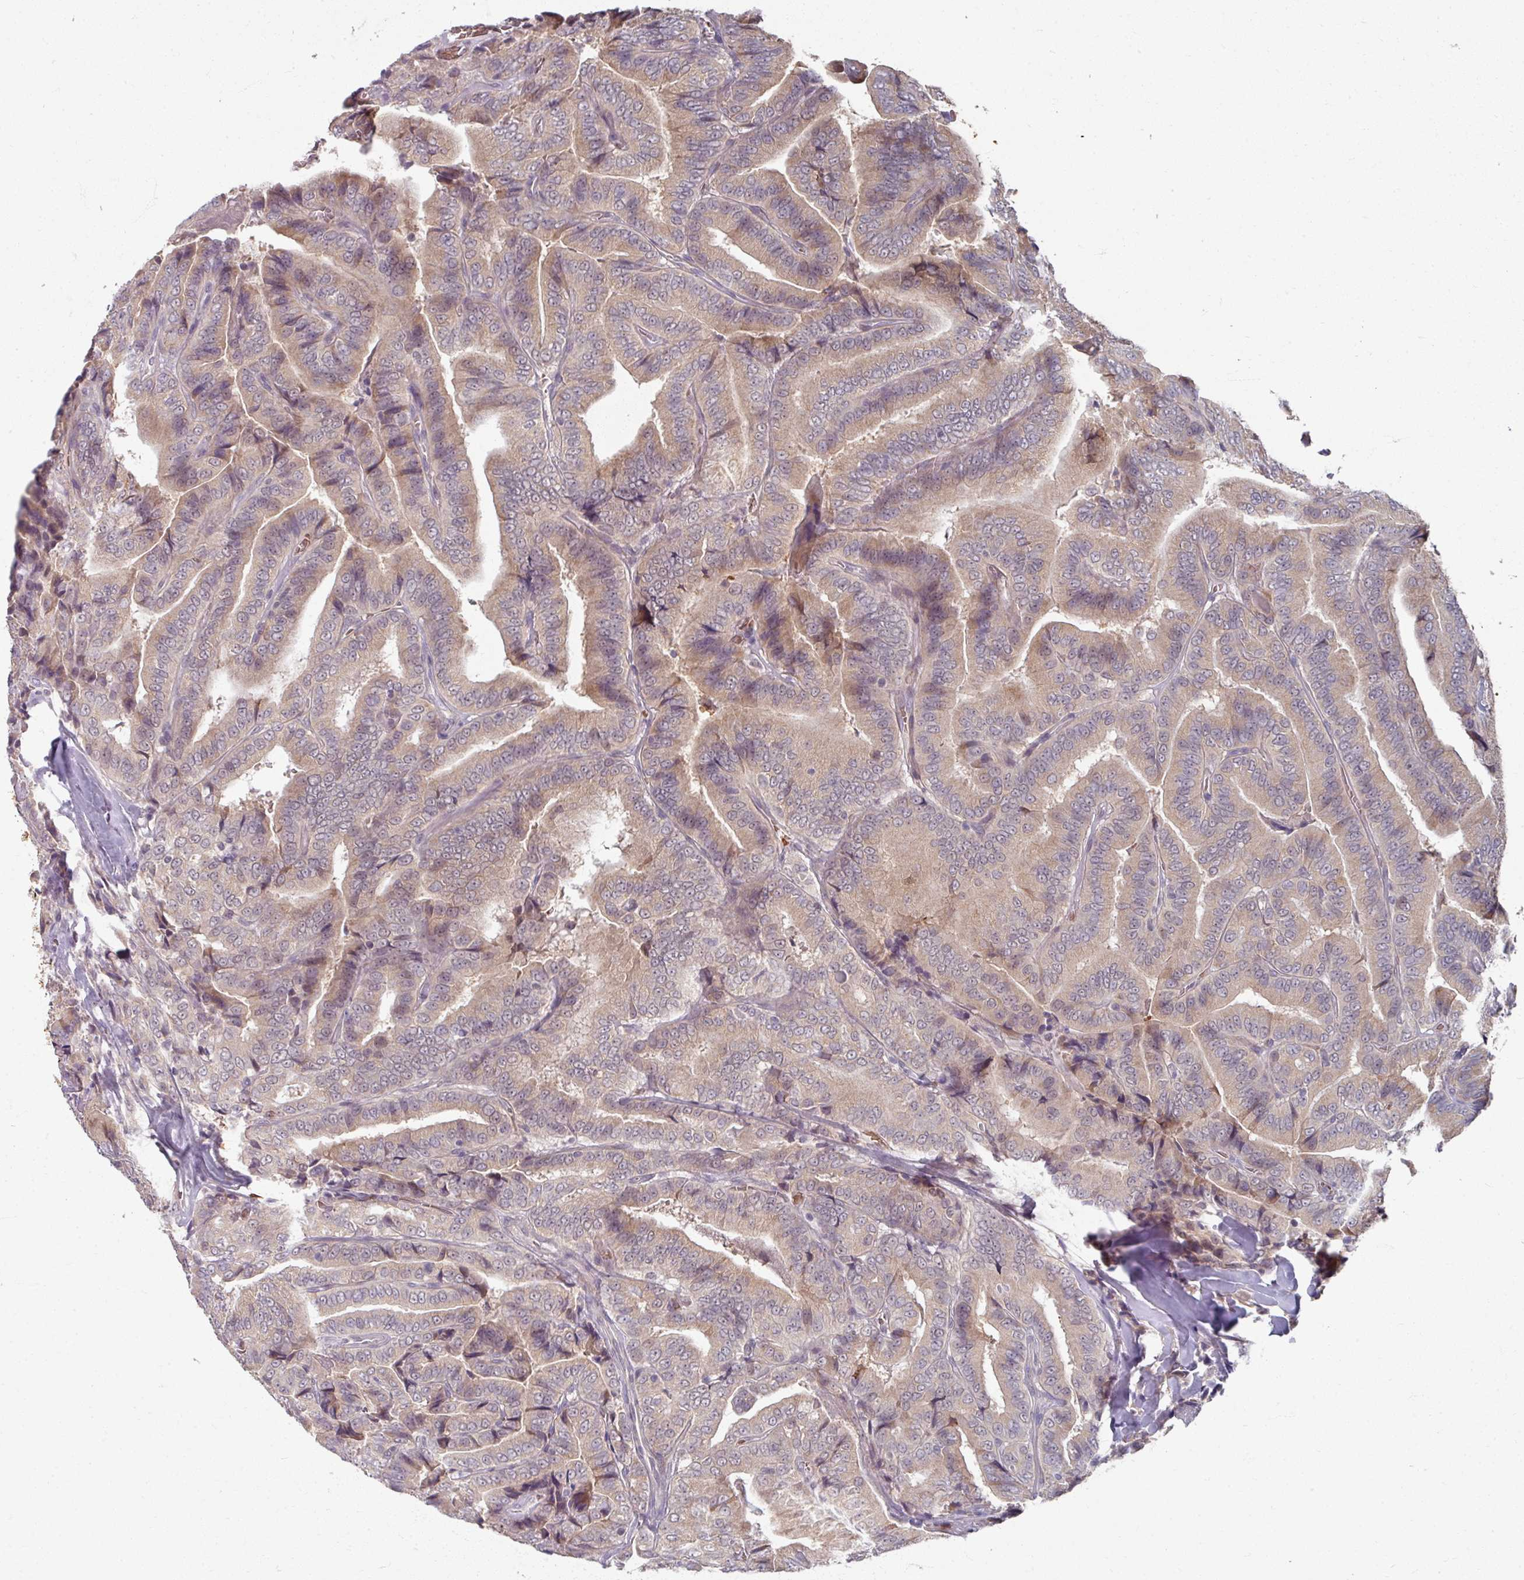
{"staining": {"intensity": "weak", "quantity": ">75%", "location": "cytoplasmic/membranous,nuclear"}, "tissue": "thyroid cancer", "cell_type": "Tumor cells", "image_type": "cancer", "snomed": [{"axis": "morphology", "description": "Papillary adenocarcinoma, NOS"}, {"axis": "topography", "description": "Thyroid gland"}], "caption": "Tumor cells exhibit low levels of weak cytoplasmic/membranous and nuclear positivity in approximately >75% of cells in human thyroid cancer (papillary adenocarcinoma).", "gene": "KMT5C", "patient": {"sex": "male", "age": 61}}